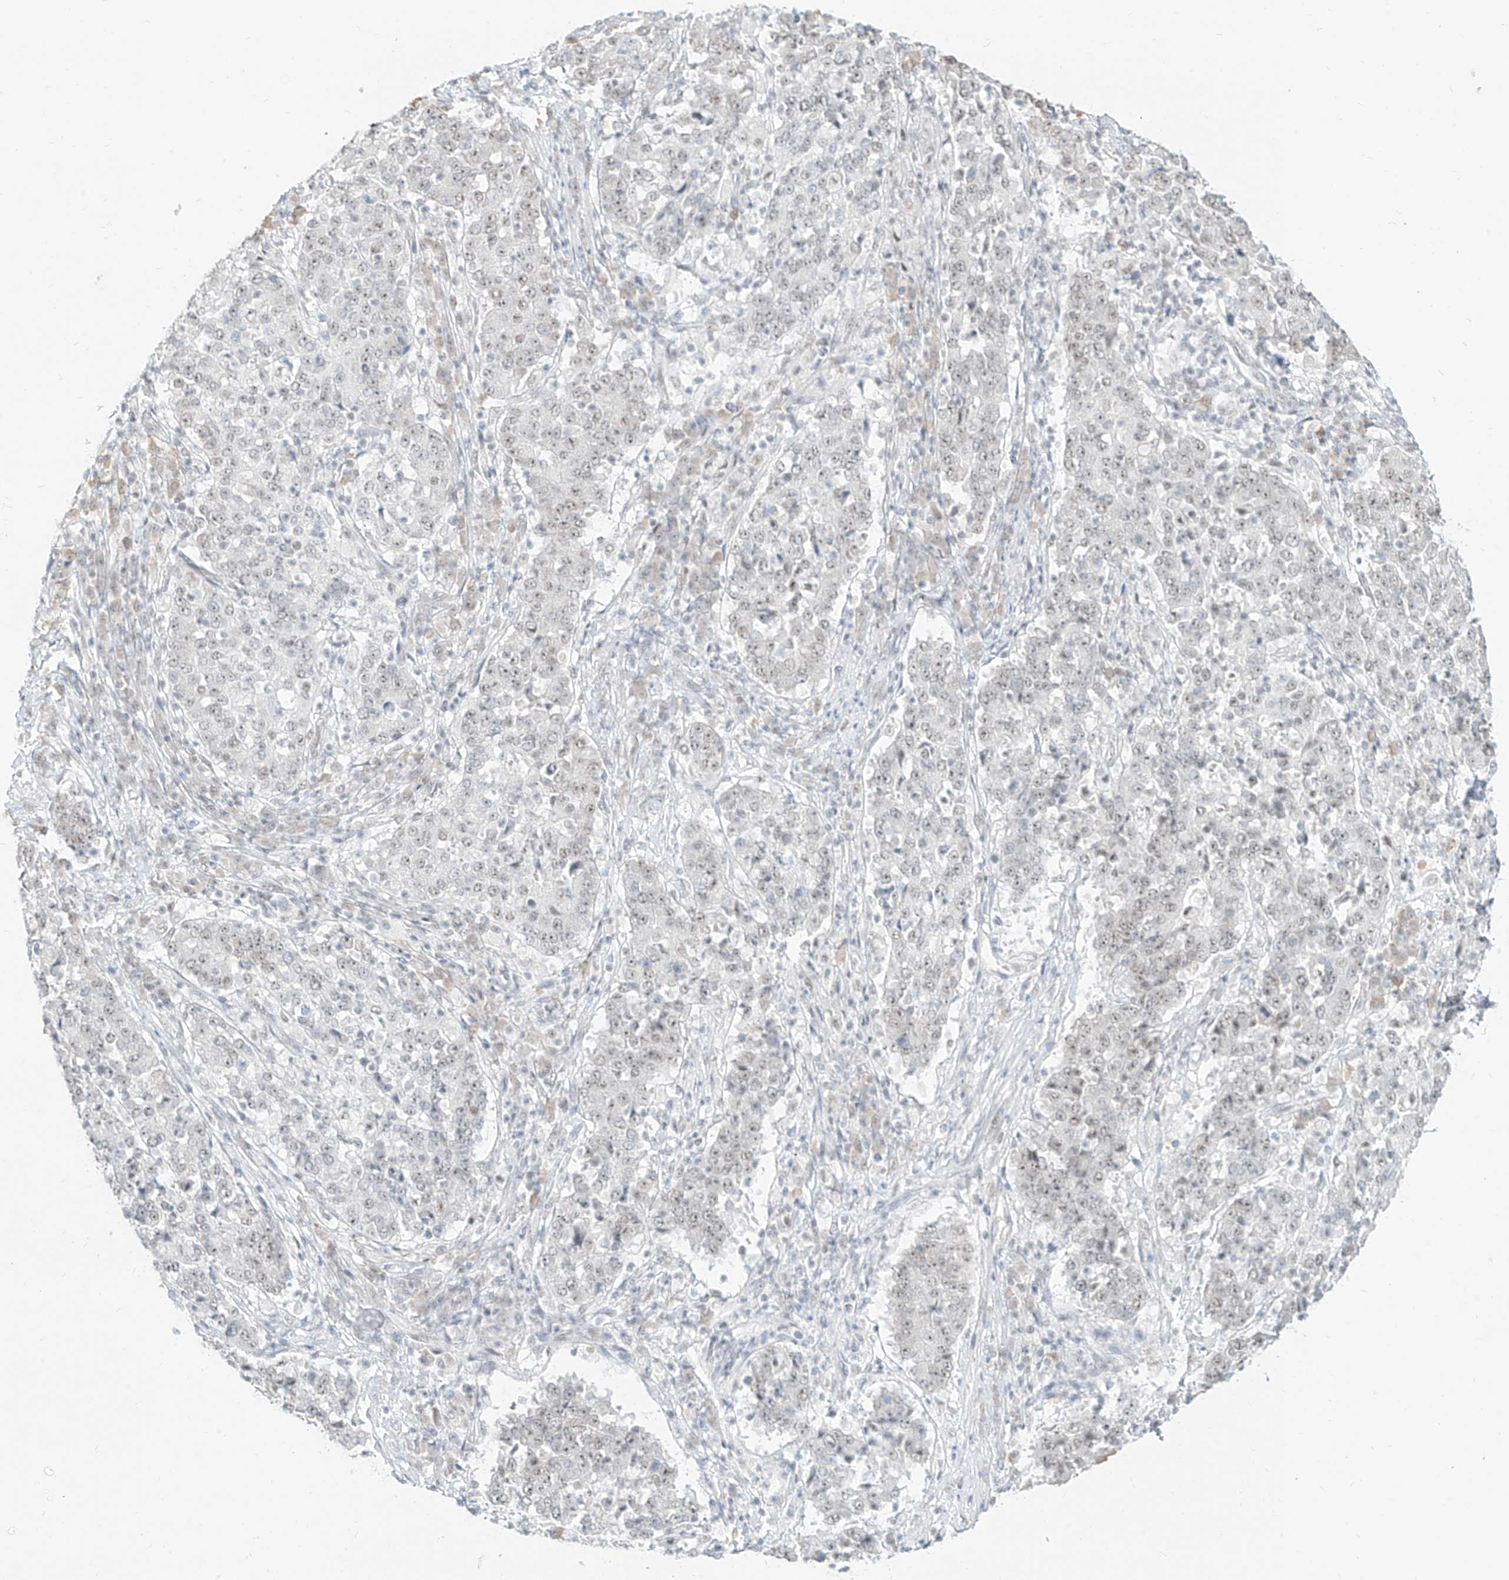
{"staining": {"intensity": "negative", "quantity": "none", "location": "none"}, "tissue": "stomach cancer", "cell_type": "Tumor cells", "image_type": "cancer", "snomed": [{"axis": "morphology", "description": "Adenocarcinoma, NOS"}, {"axis": "topography", "description": "Stomach"}], "caption": "A micrograph of stomach cancer stained for a protein displays no brown staining in tumor cells.", "gene": "SUPT5H", "patient": {"sex": "male", "age": 59}}